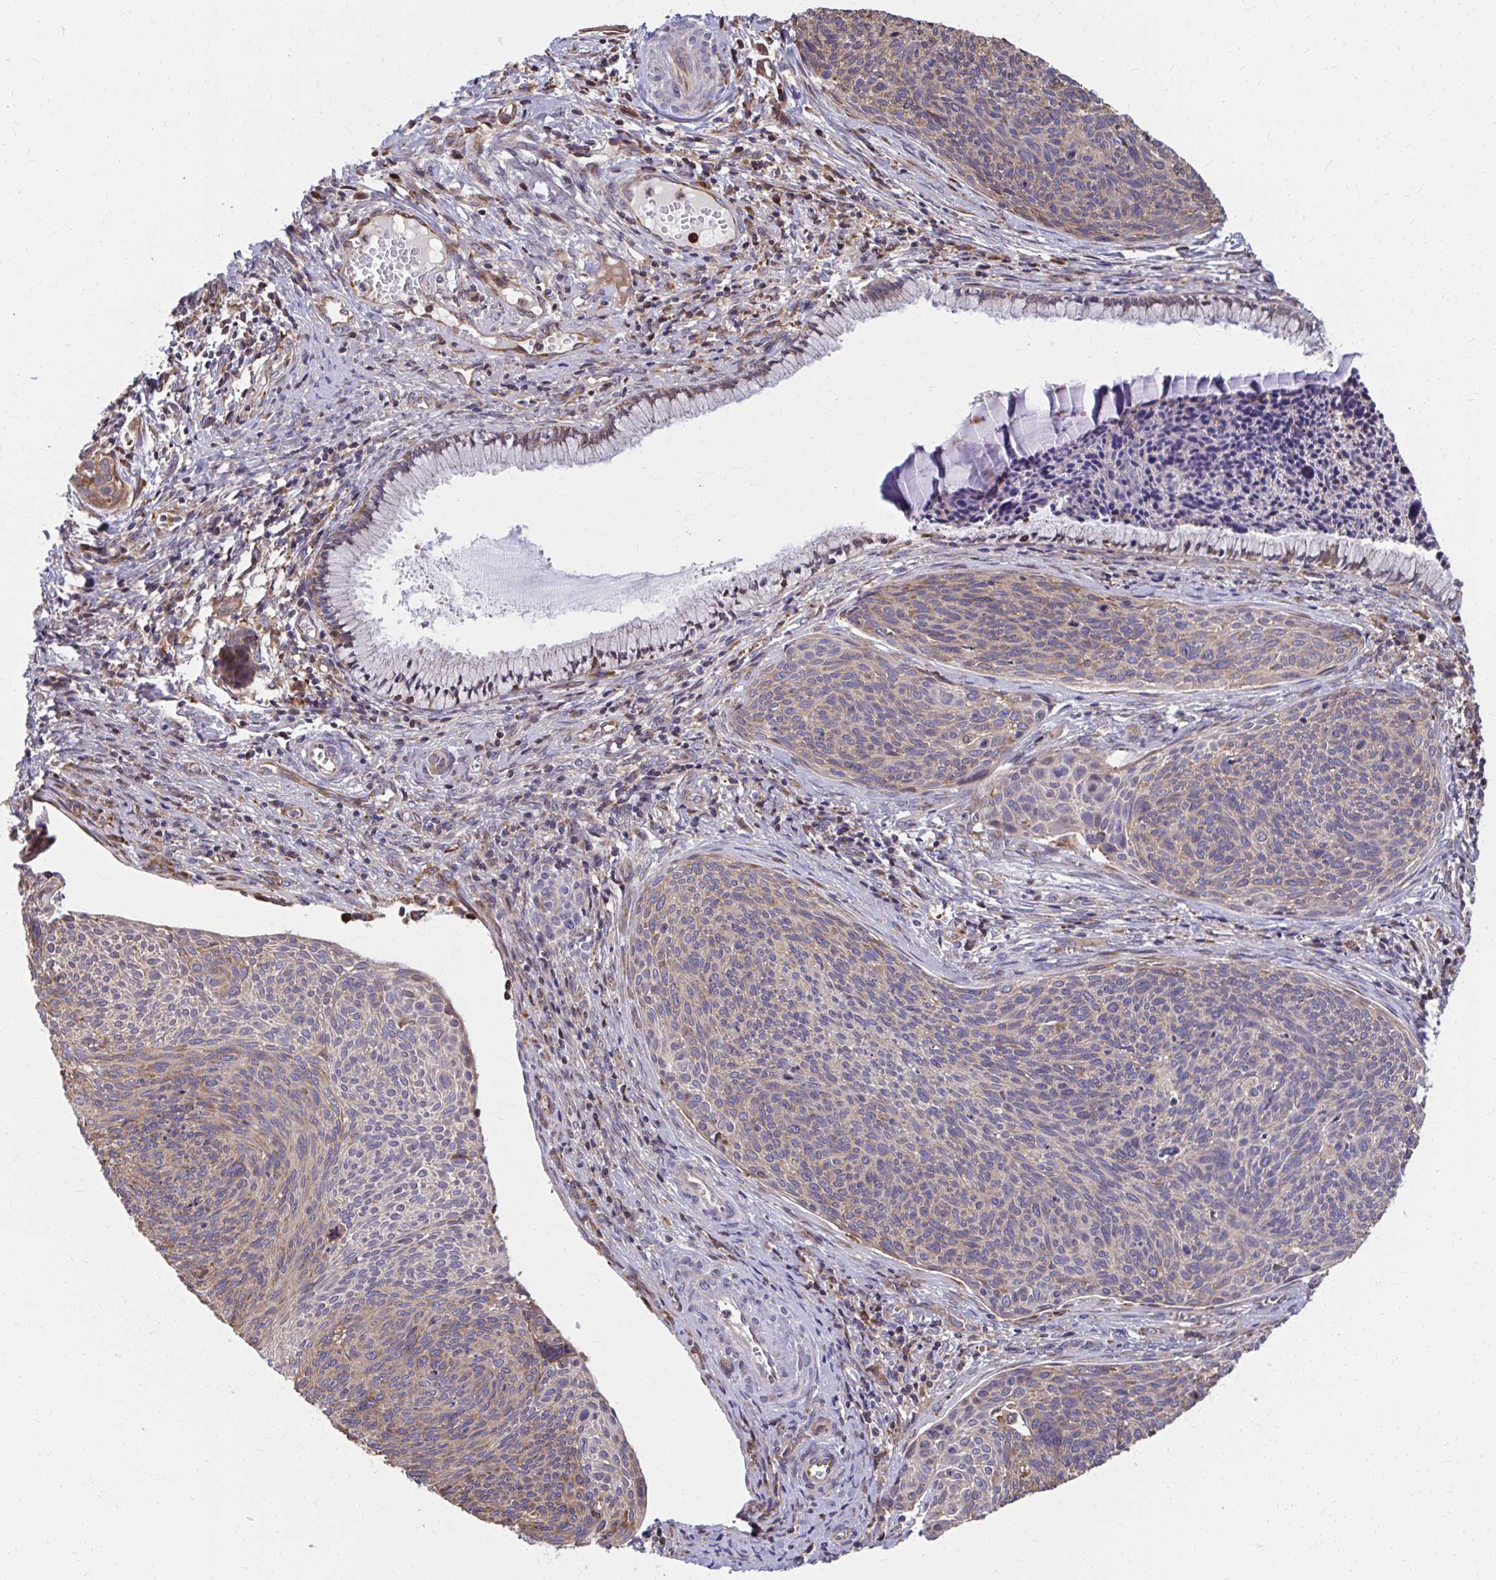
{"staining": {"intensity": "moderate", "quantity": "<25%", "location": "cytoplasmic/membranous"}, "tissue": "cervical cancer", "cell_type": "Tumor cells", "image_type": "cancer", "snomed": [{"axis": "morphology", "description": "Squamous cell carcinoma, NOS"}, {"axis": "topography", "description": "Cervix"}], "caption": "Immunohistochemistry (DAB) staining of human cervical cancer (squamous cell carcinoma) reveals moderate cytoplasmic/membranous protein expression in about <25% of tumor cells.", "gene": "ZNF778", "patient": {"sex": "female", "age": 49}}